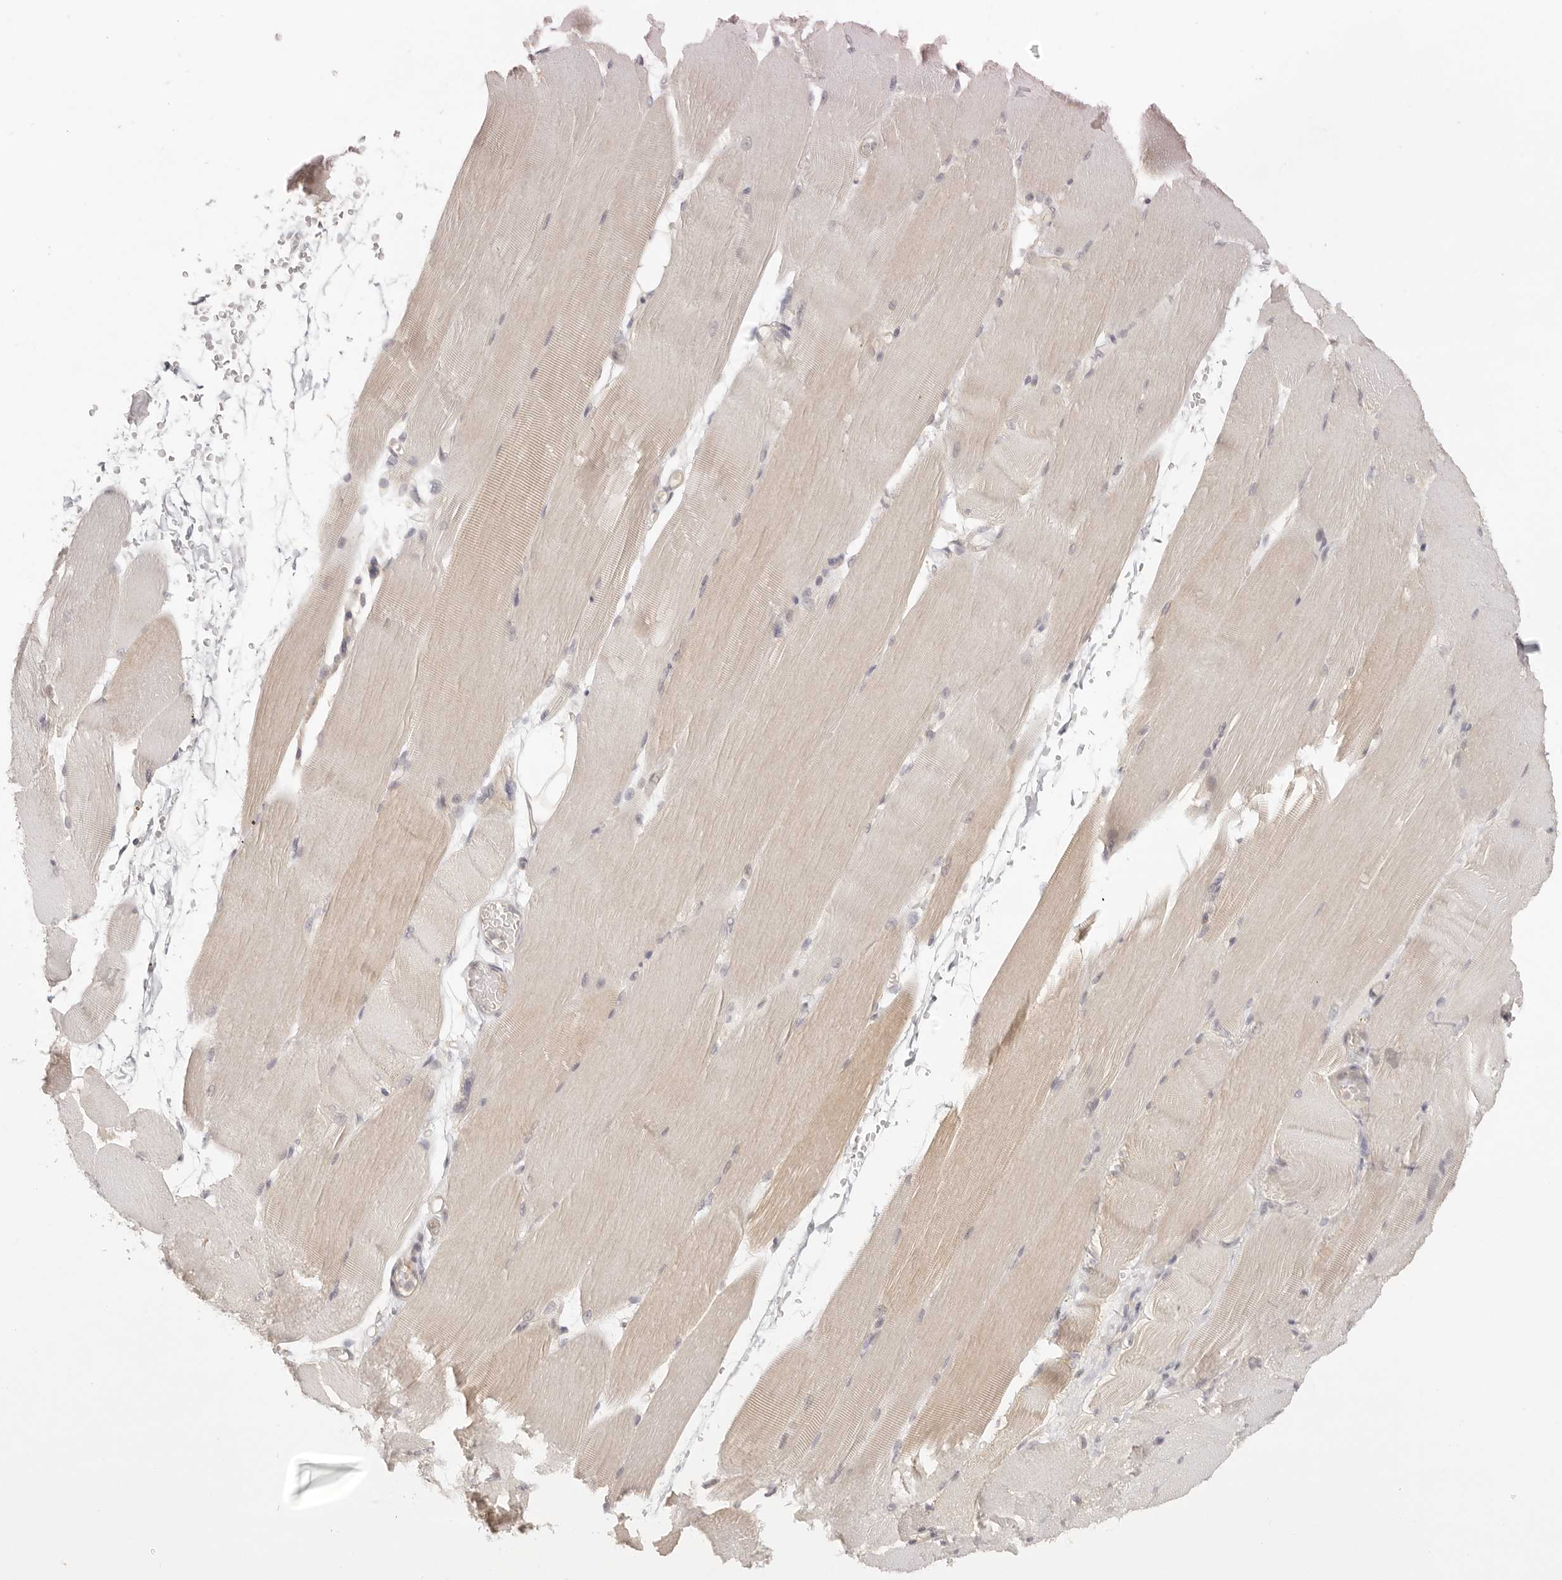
{"staining": {"intensity": "weak", "quantity": ">75%", "location": "cytoplasmic/membranous"}, "tissue": "skeletal muscle", "cell_type": "Myocytes", "image_type": "normal", "snomed": [{"axis": "morphology", "description": "Normal tissue, NOS"}, {"axis": "topography", "description": "Skeletal muscle"}, {"axis": "topography", "description": "Parathyroid gland"}], "caption": "Protein staining of normal skeletal muscle displays weak cytoplasmic/membranous positivity in about >75% of myocytes.", "gene": "AHDC1", "patient": {"sex": "female", "age": 37}}